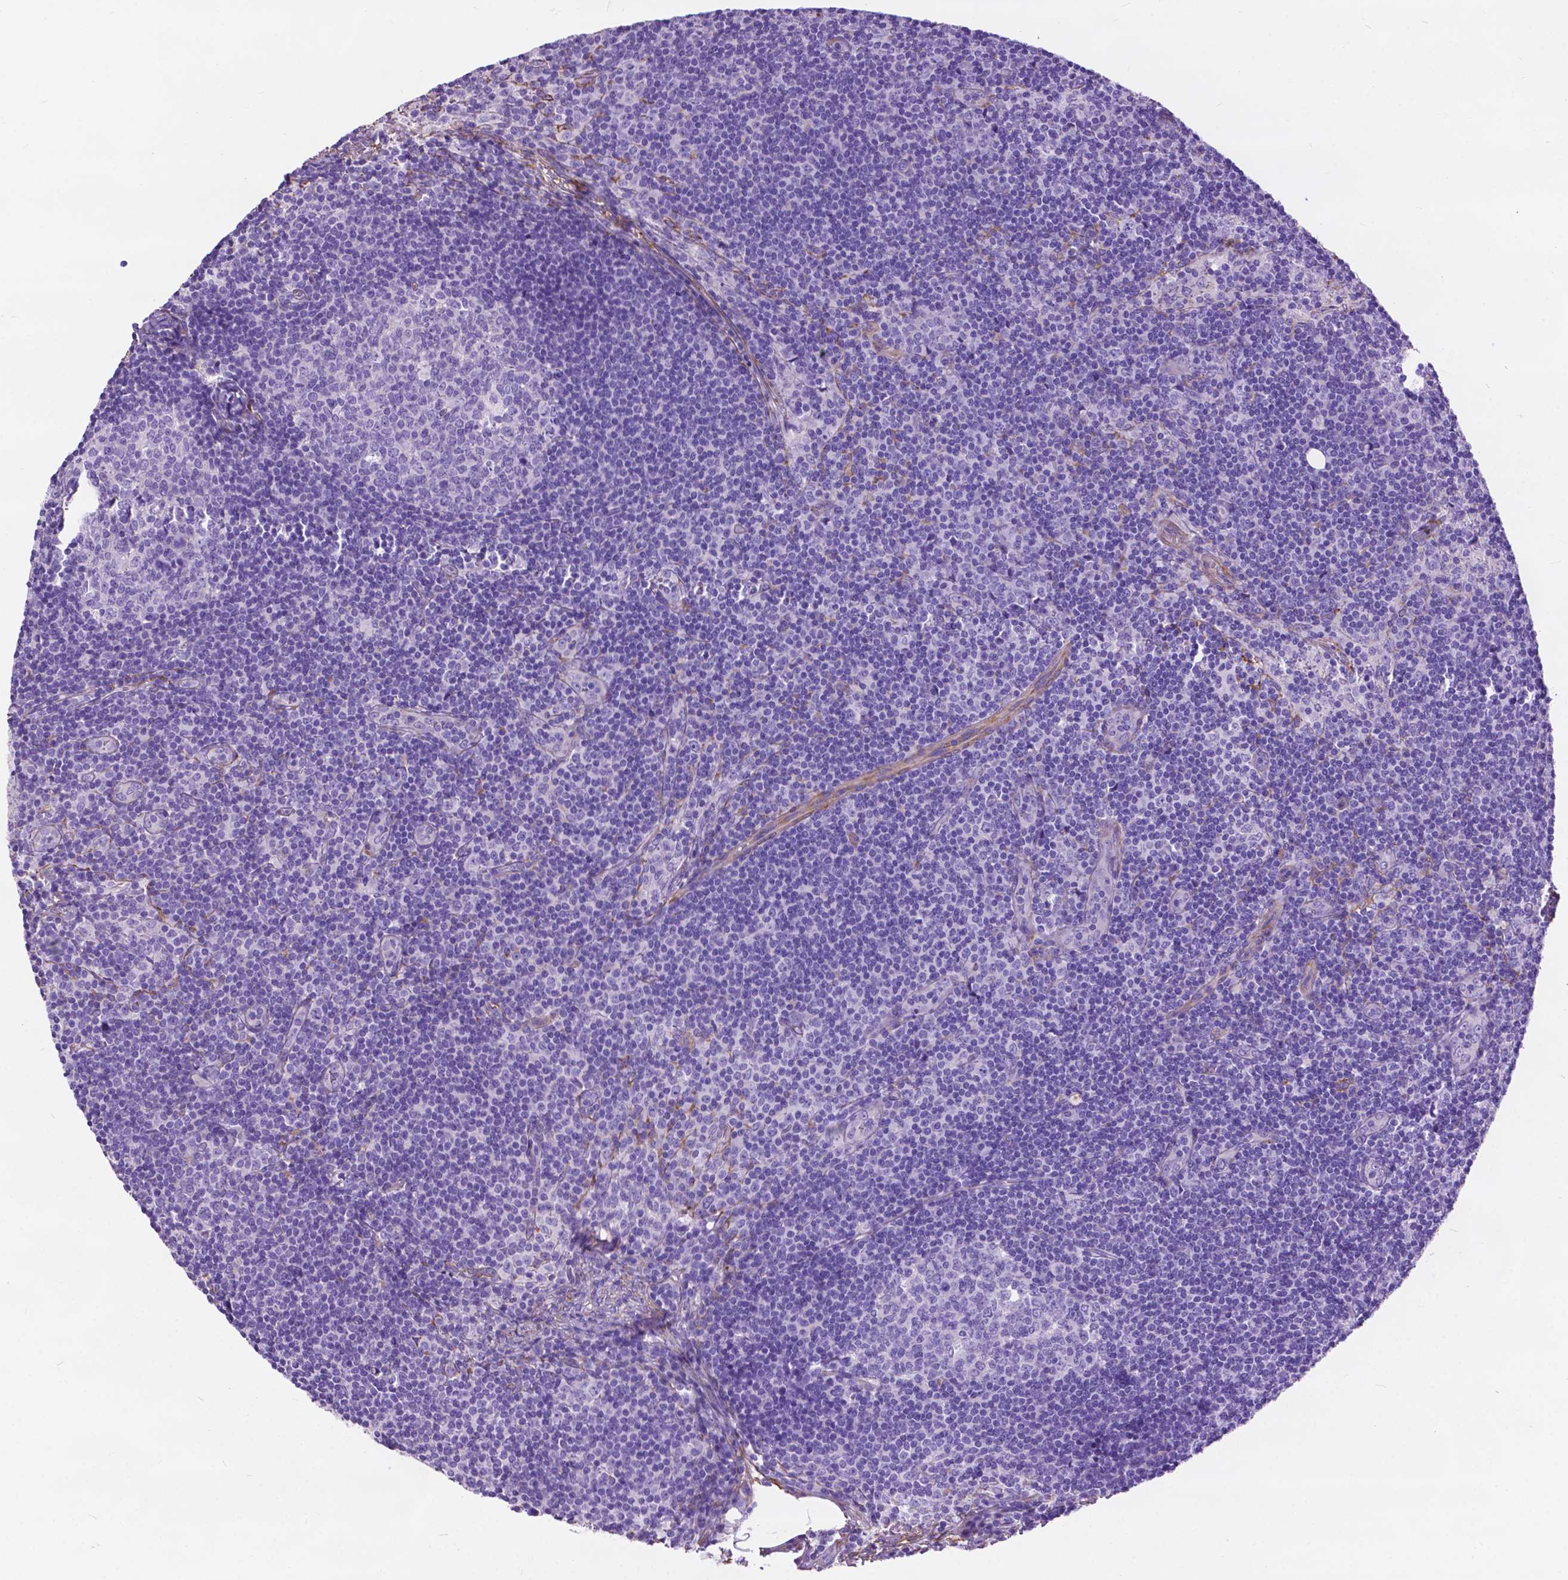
{"staining": {"intensity": "negative", "quantity": "none", "location": "none"}, "tissue": "lymph node", "cell_type": "Germinal center cells", "image_type": "normal", "snomed": [{"axis": "morphology", "description": "Normal tissue, NOS"}, {"axis": "topography", "description": "Lymph node"}], "caption": "IHC histopathology image of normal lymph node: lymph node stained with DAB exhibits no significant protein positivity in germinal center cells.", "gene": "PCDHA12", "patient": {"sex": "female", "age": 41}}